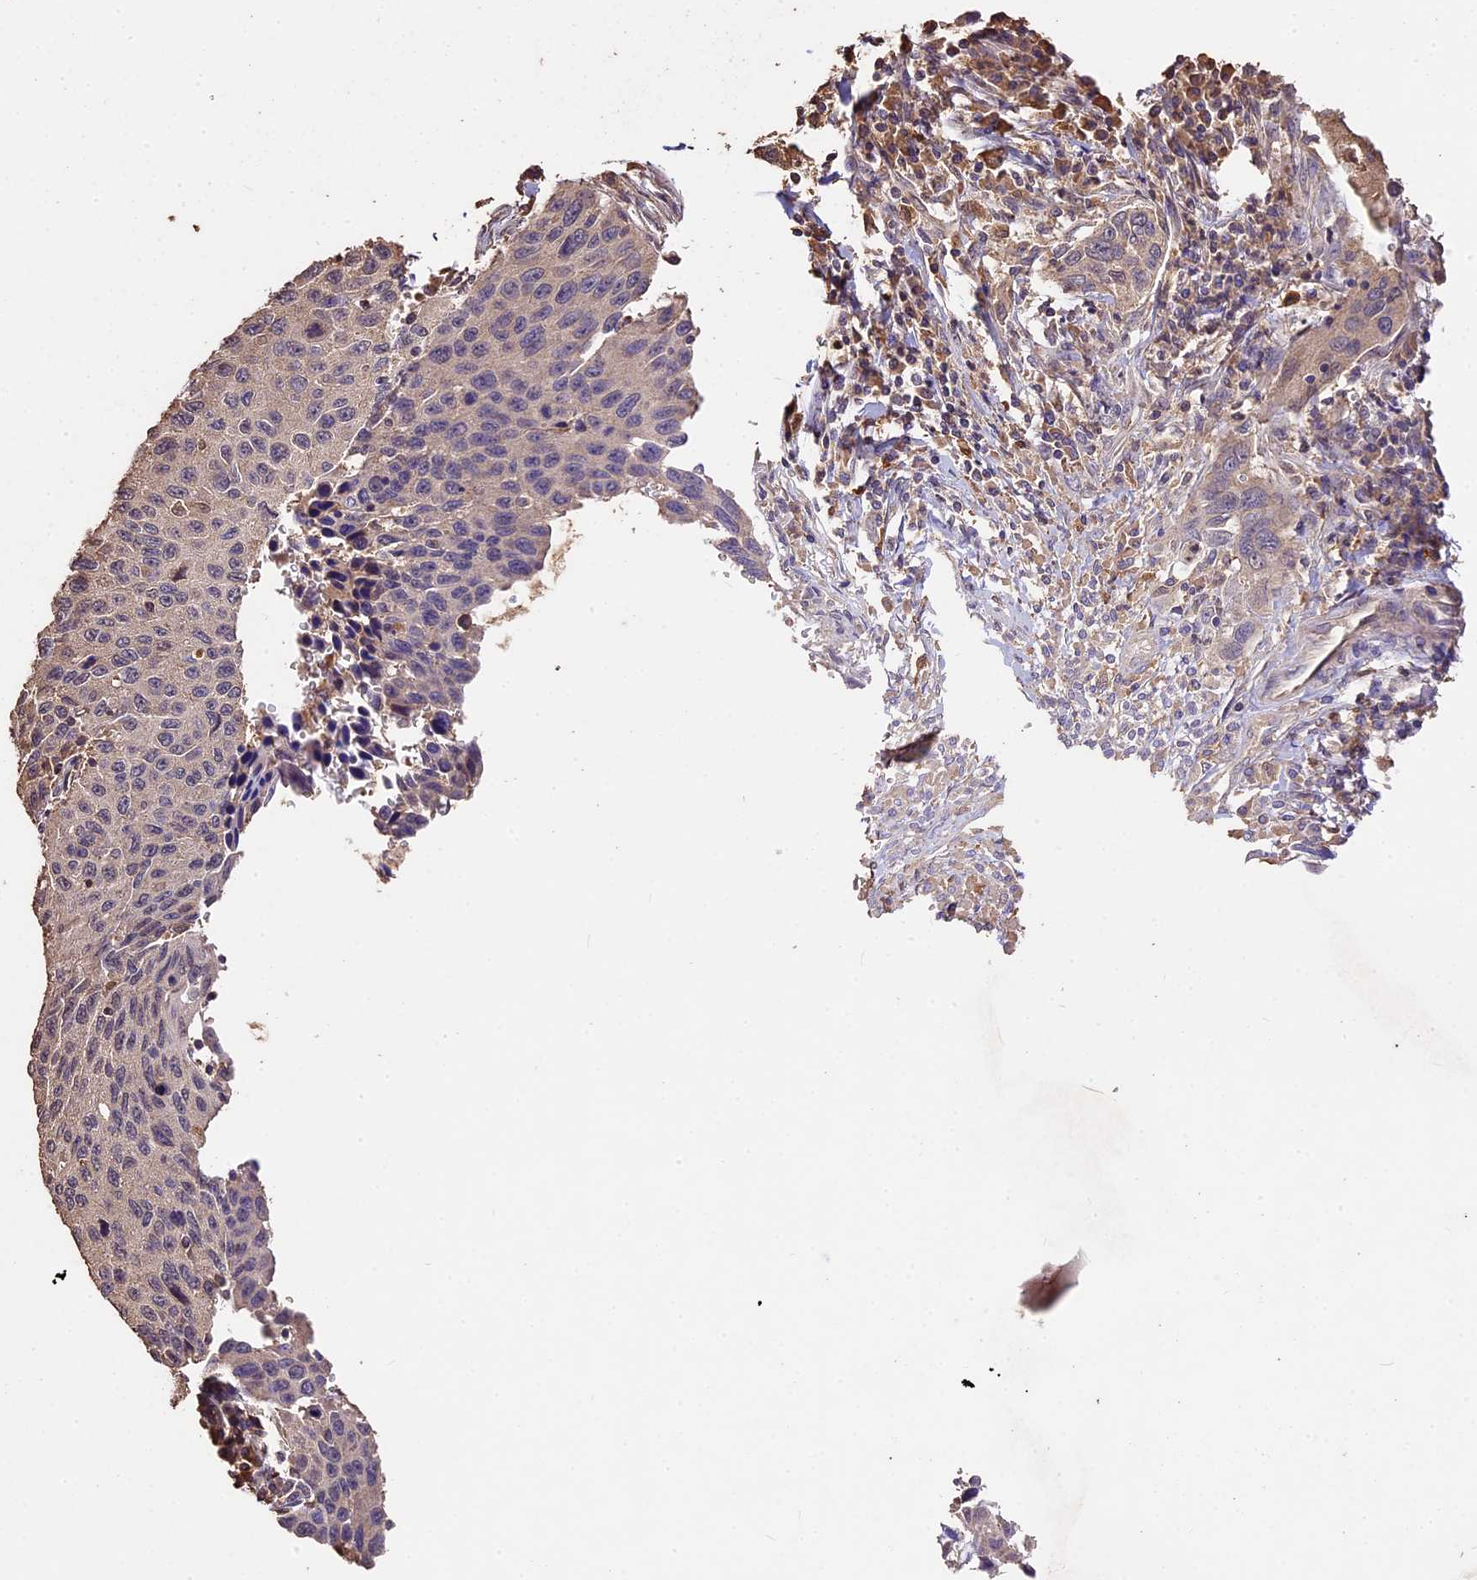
{"staining": {"intensity": "weak", "quantity": "<25%", "location": "cytoplasmic/membranous"}, "tissue": "cervical cancer", "cell_type": "Tumor cells", "image_type": "cancer", "snomed": [{"axis": "morphology", "description": "Squamous cell carcinoma, NOS"}, {"axis": "topography", "description": "Cervix"}], "caption": "This is an immunohistochemistry (IHC) micrograph of human cervical cancer. There is no expression in tumor cells.", "gene": "CRLF1", "patient": {"sex": "female", "age": 53}}